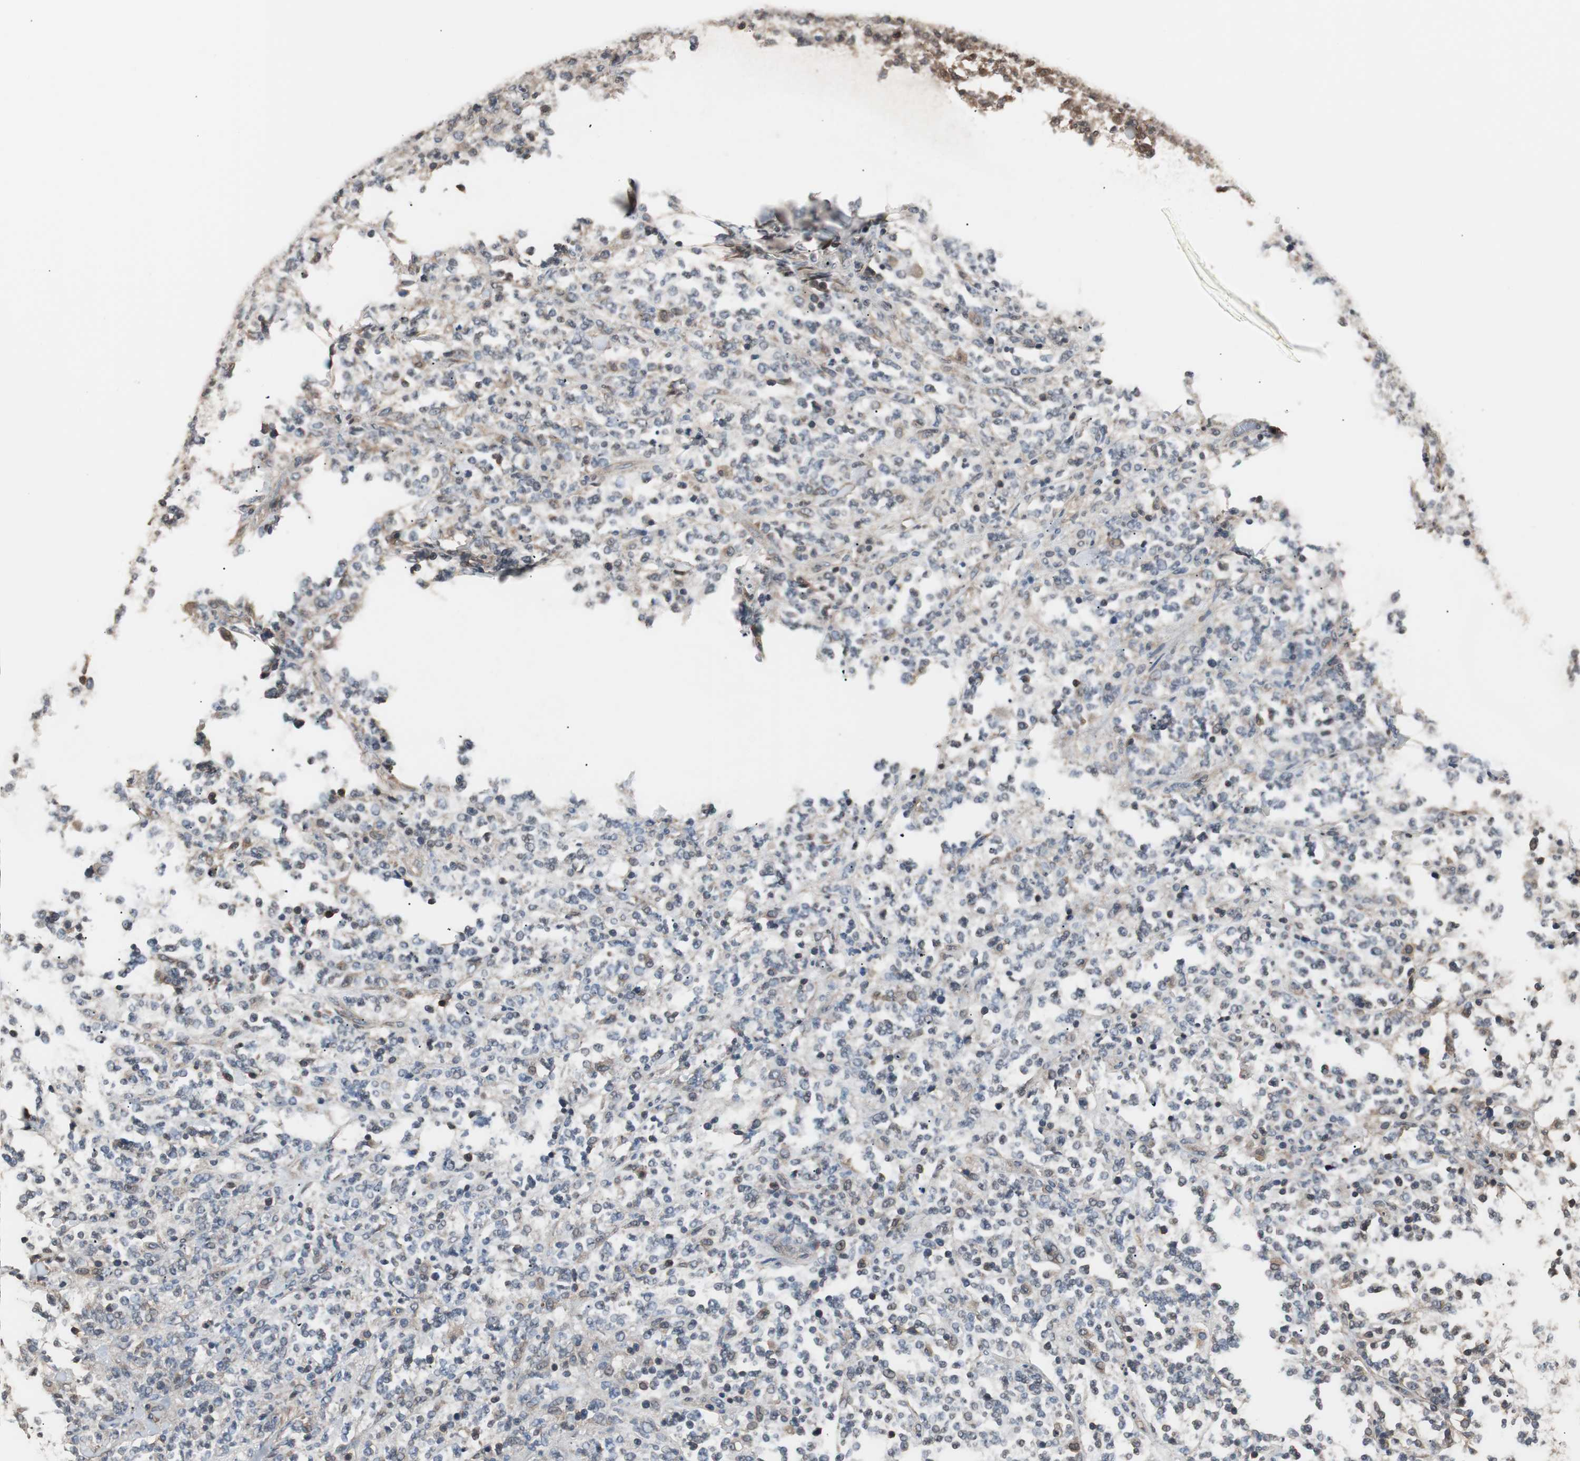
{"staining": {"intensity": "weak", "quantity": "<25%", "location": "cytoplasmic/membranous"}, "tissue": "lymphoma", "cell_type": "Tumor cells", "image_type": "cancer", "snomed": [{"axis": "morphology", "description": "Malignant lymphoma, non-Hodgkin's type, High grade"}, {"axis": "topography", "description": "Soft tissue"}], "caption": "This is an IHC photomicrograph of malignant lymphoma, non-Hodgkin's type (high-grade). There is no staining in tumor cells.", "gene": "CAPNS1", "patient": {"sex": "male", "age": 18}}